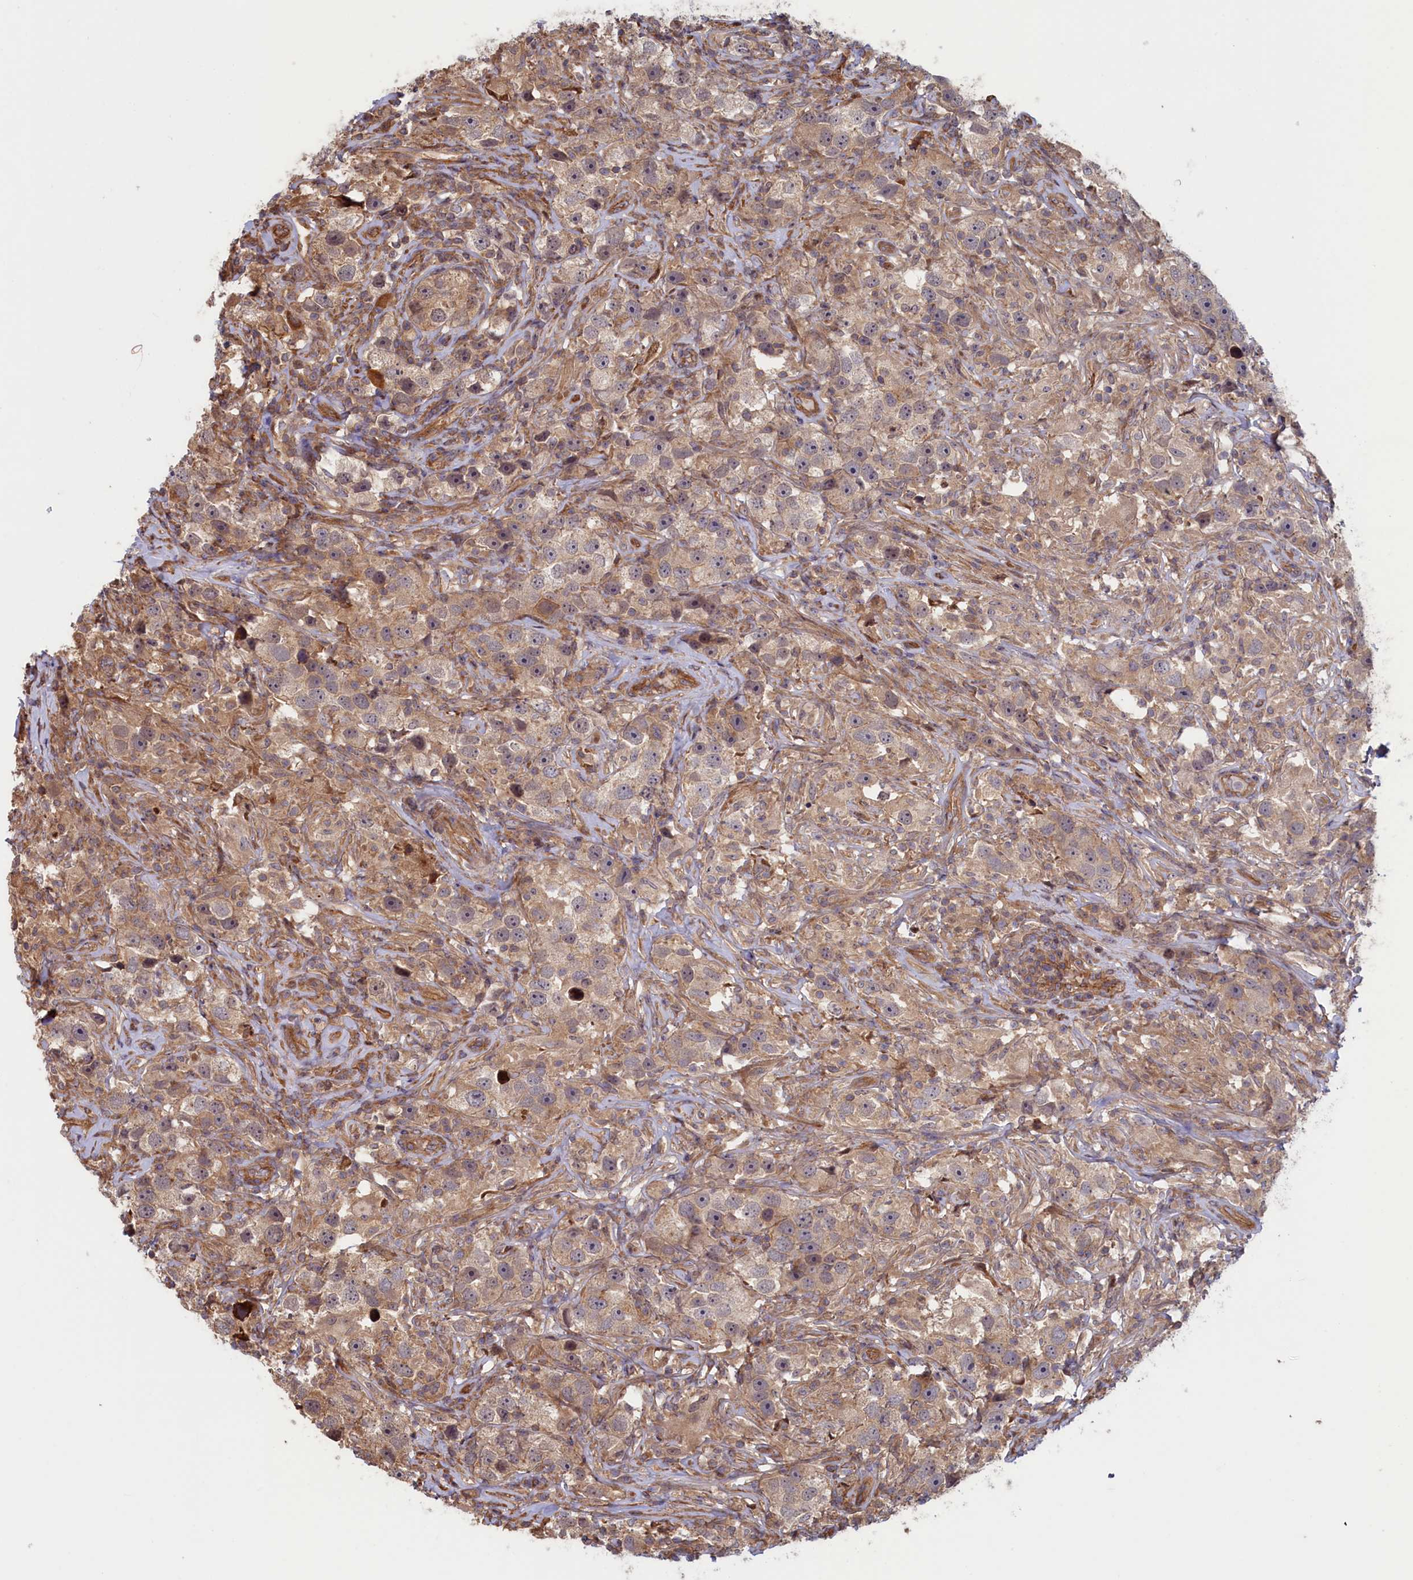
{"staining": {"intensity": "weak", "quantity": ">75%", "location": "cytoplasmic/membranous"}, "tissue": "testis cancer", "cell_type": "Tumor cells", "image_type": "cancer", "snomed": [{"axis": "morphology", "description": "Seminoma, NOS"}, {"axis": "topography", "description": "Testis"}], "caption": "High-magnification brightfield microscopy of testis cancer (seminoma) stained with DAB (brown) and counterstained with hematoxylin (blue). tumor cells exhibit weak cytoplasmic/membranous positivity is appreciated in approximately>75% of cells.", "gene": "RILPL1", "patient": {"sex": "male", "age": 49}}